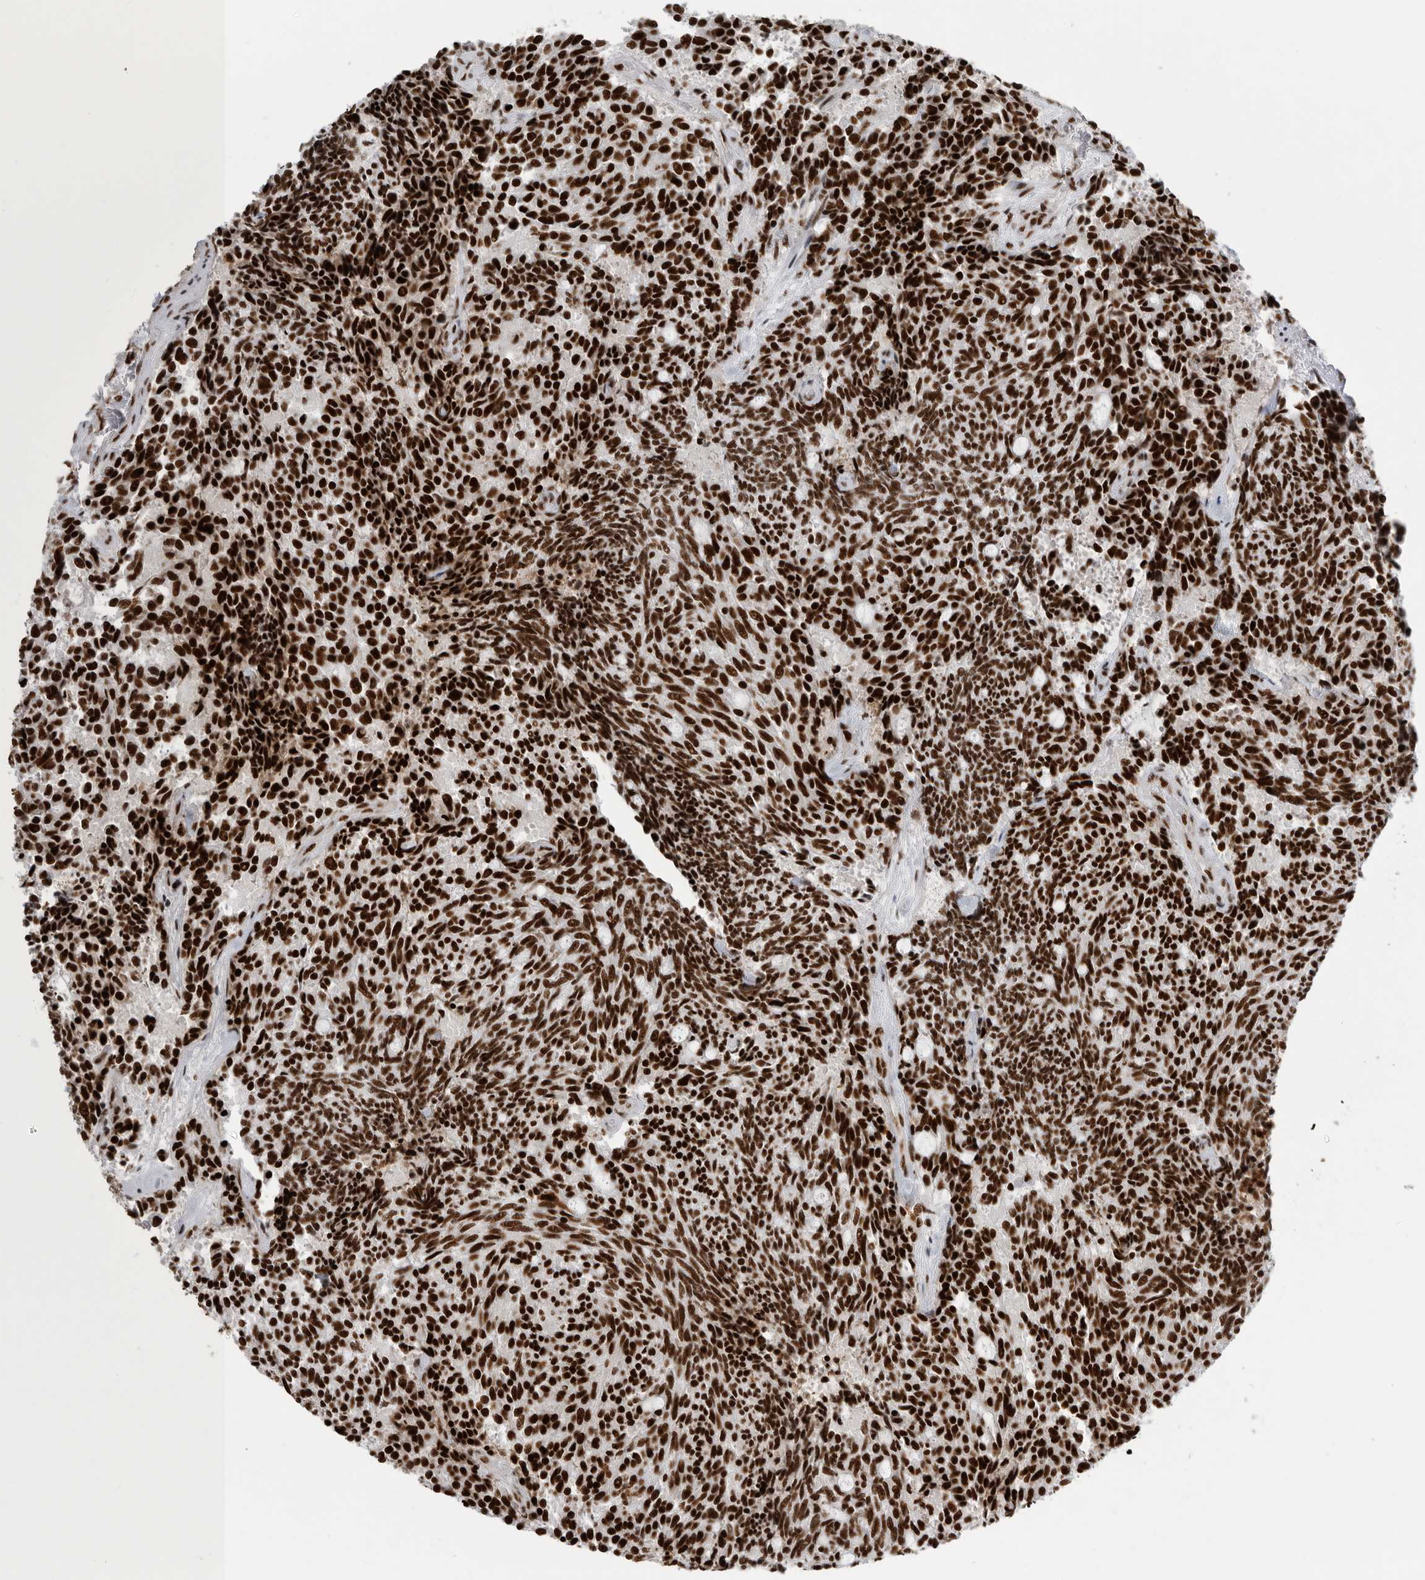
{"staining": {"intensity": "strong", "quantity": ">75%", "location": "nuclear"}, "tissue": "carcinoid", "cell_type": "Tumor cells", "image_type": "cancer", "snomed": [{"axis": "morphology", "description": "Carcinoid, malignant, NOS"}, {"axis": "topography", "description": "Pancreas"}], "caption": "This image exhibits carcinoid (malignant) stained with immunohistochemistry (IHC) to label a protein in brown. The nuclear of tumor cells show strong positivity for the protein. Nuclei are counter-stained blue.", "gene": "BCLAF1", "patient": {"sex": "female", "age": 54}}